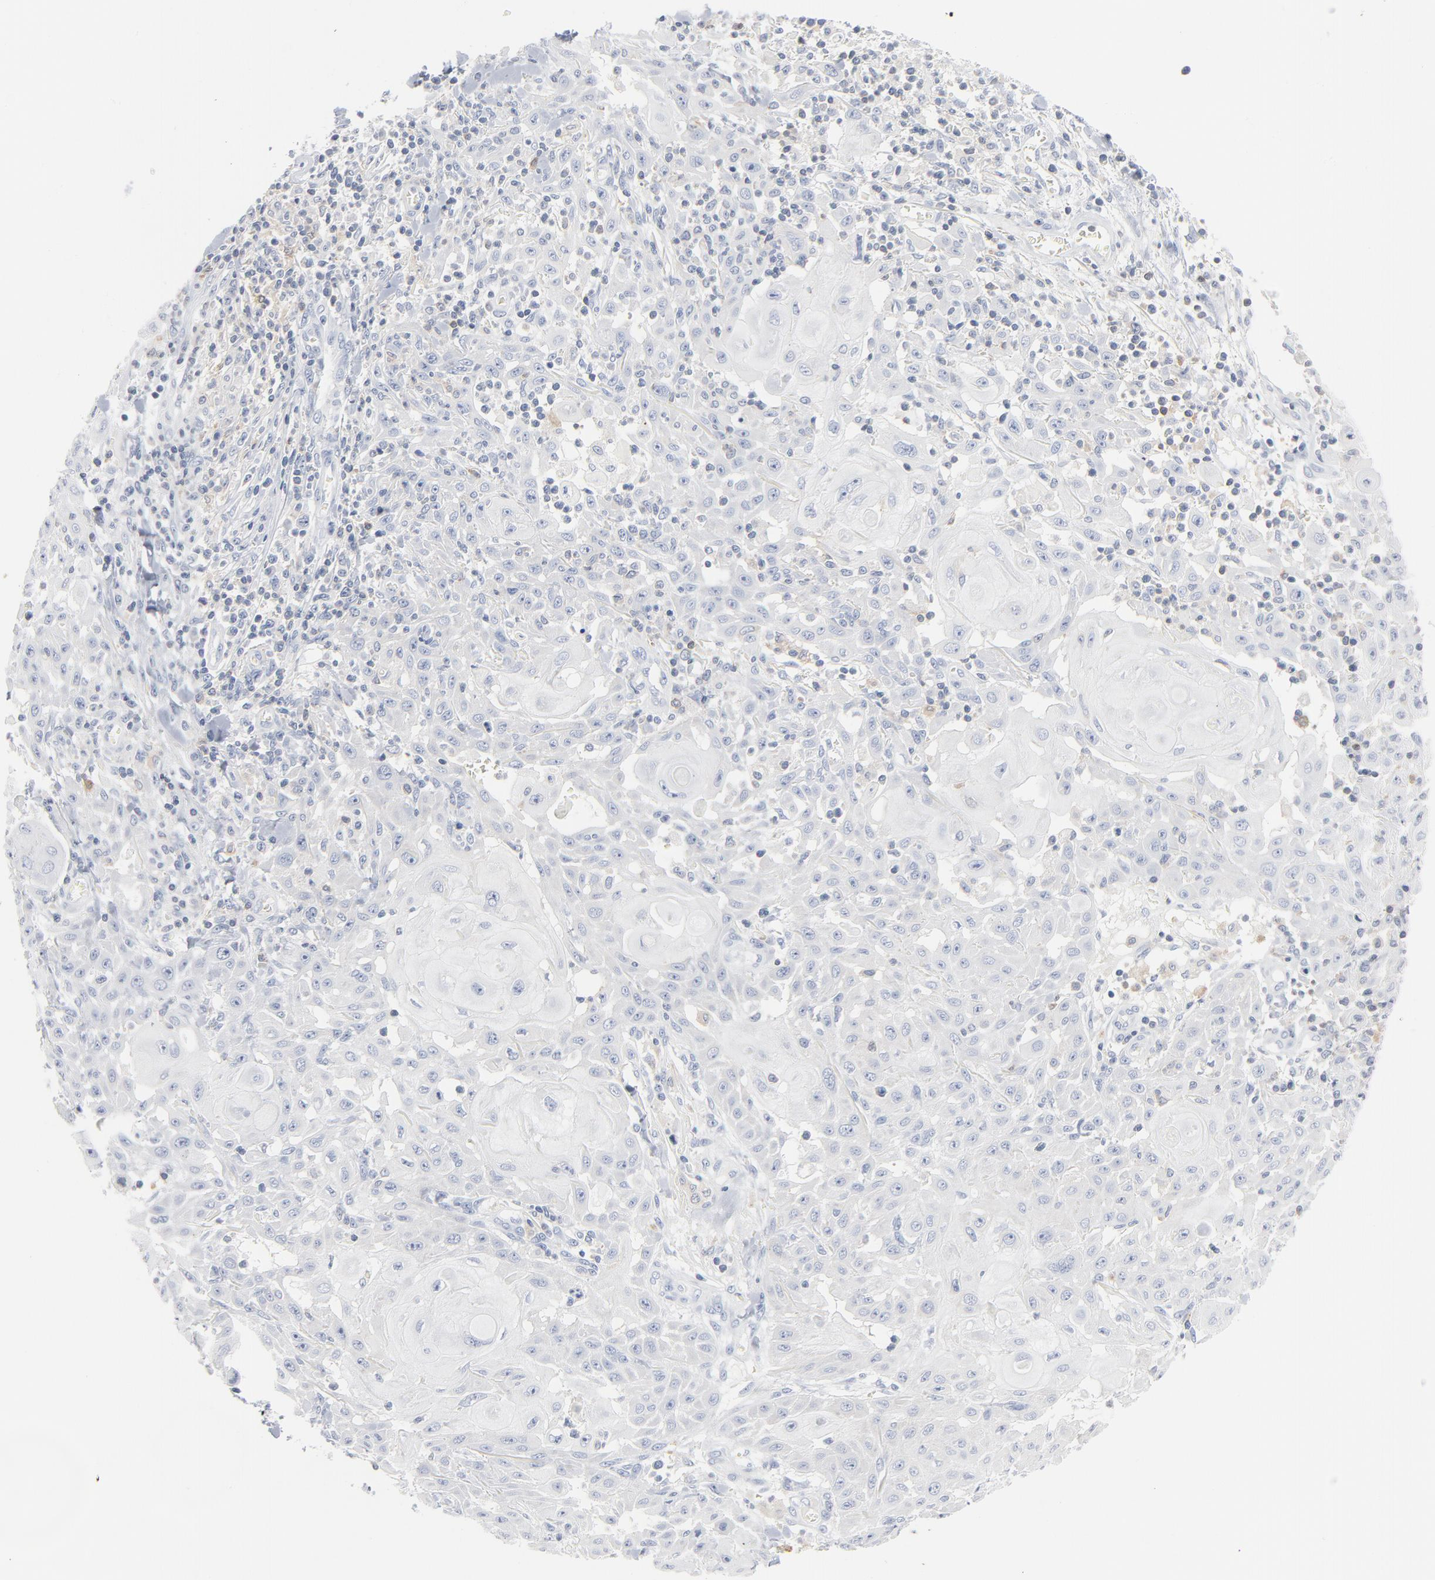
{"staining": {"intensity": "negative", "quantity": "none", "location": "none"}, "tissue": "skin cancer", "cell_type": "Tumor cells", "image_type": "cancer", "snomed": [{"axis": "morphology", "description": "Squamous cell carcinoma, NOS"}, {"axis": "topography", "description": "Skin"}], "caption": "This is a histopathology image of immunohistochemistry staining of skin cancer (squamous cell carcinoma), which shows no expression in tumor cells. Nuclei are stained in blue.", "gene": "PTK2B", "patient": {"sex": "male", "age": 24}}